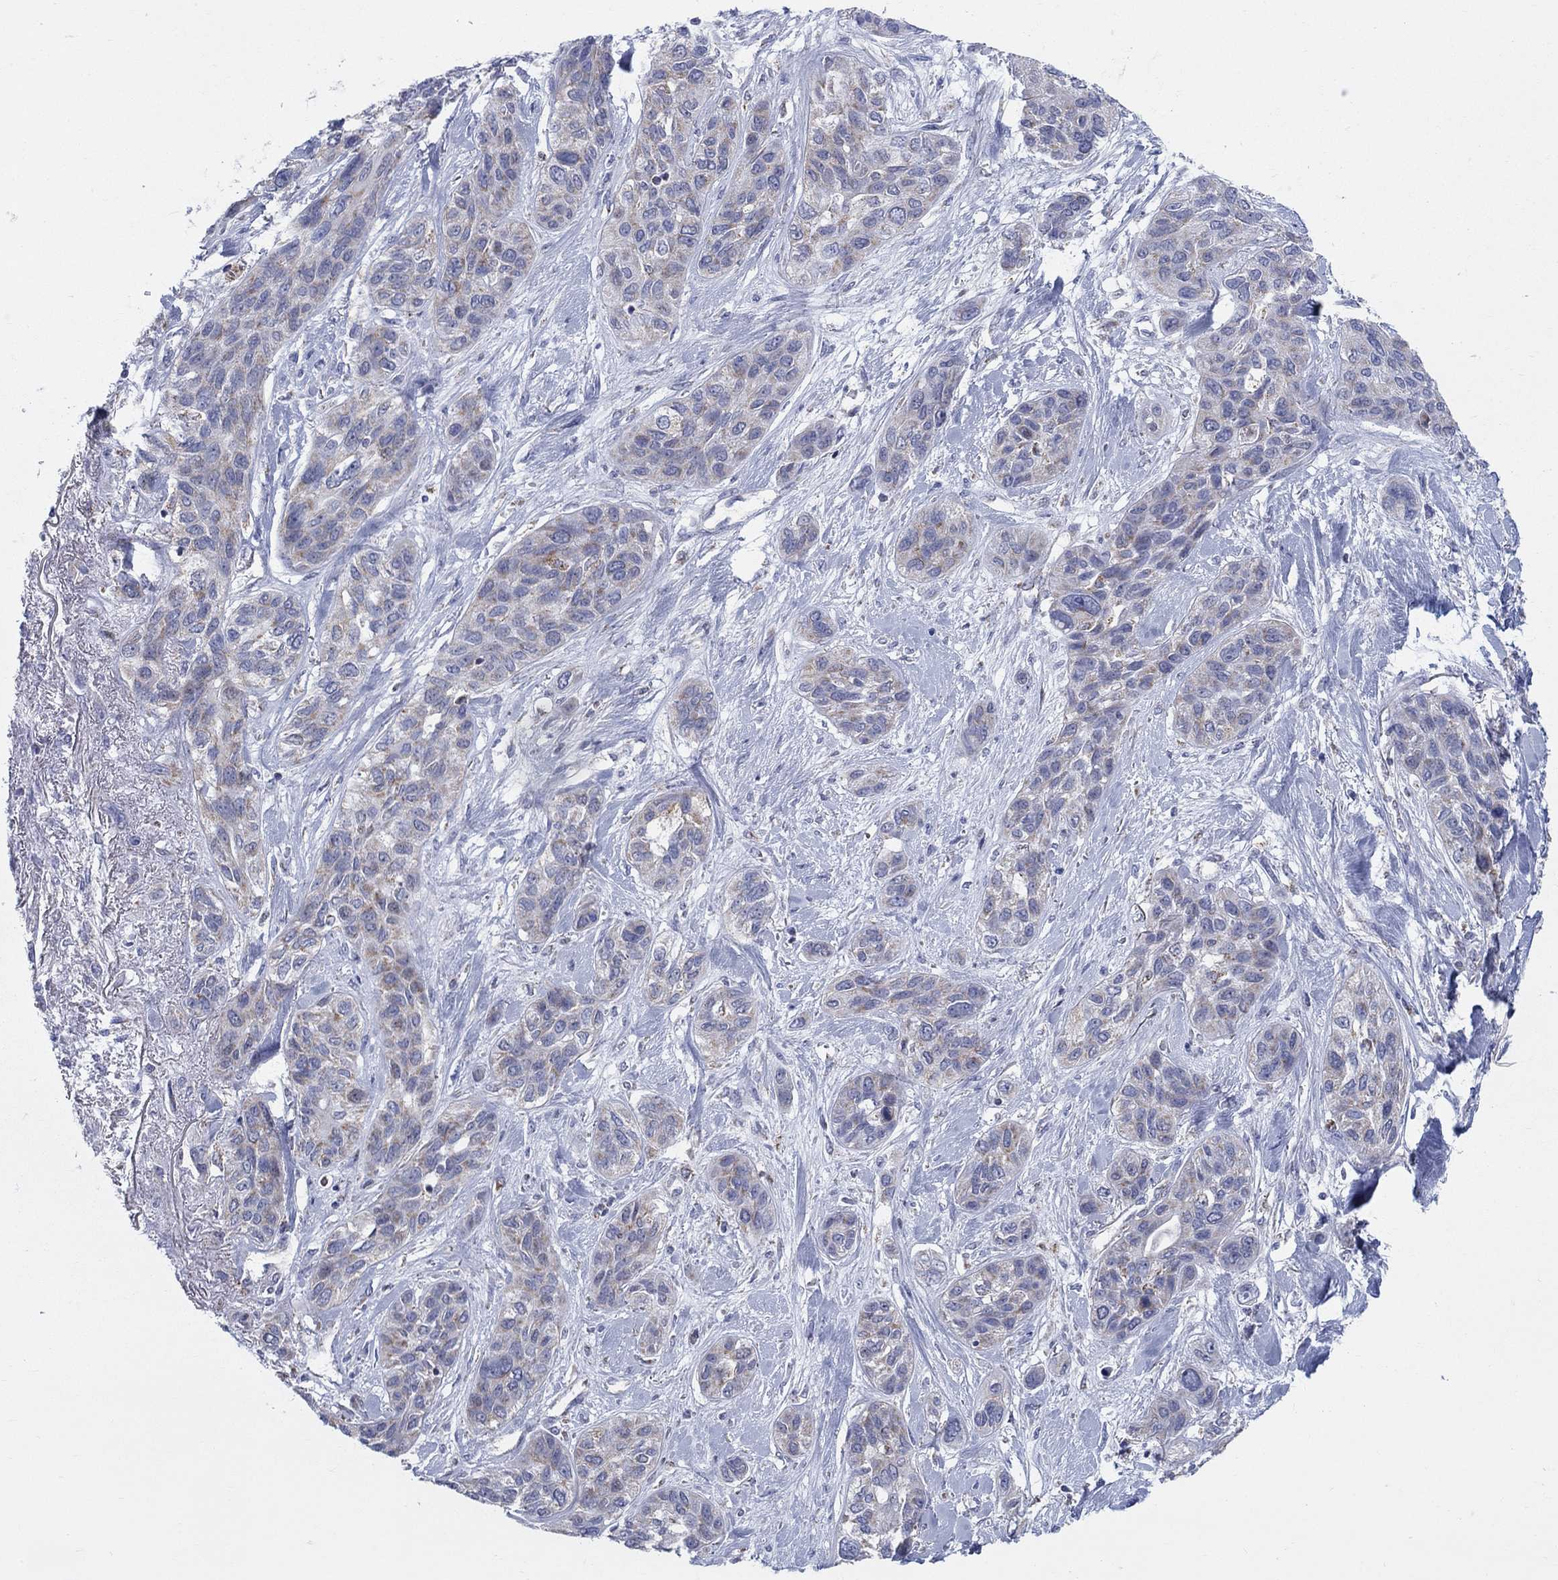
{"staining": {"intensity": "weak", "quantity": "<25%", "location": "cytoplasmic/membranous"}, "tissue": "lung cancer", "cell_type": "Tumor cells", "image_type": "cancer", "snomed": [{"axis": "morphology", "description": "Squamous cell carcinoma, NOS"}, {"axis": "topography", "description": "Lung"}], "caption": "IHC of human lung cancer (squamous cell carcinoma) exhibits no expression in tumor cells. The staining is performed using DAB brown chromogen with nuclei counter-stained in using hematoxylin.", "gene": "KISS1R", "patient": {"sex": "female", "age": 70}}